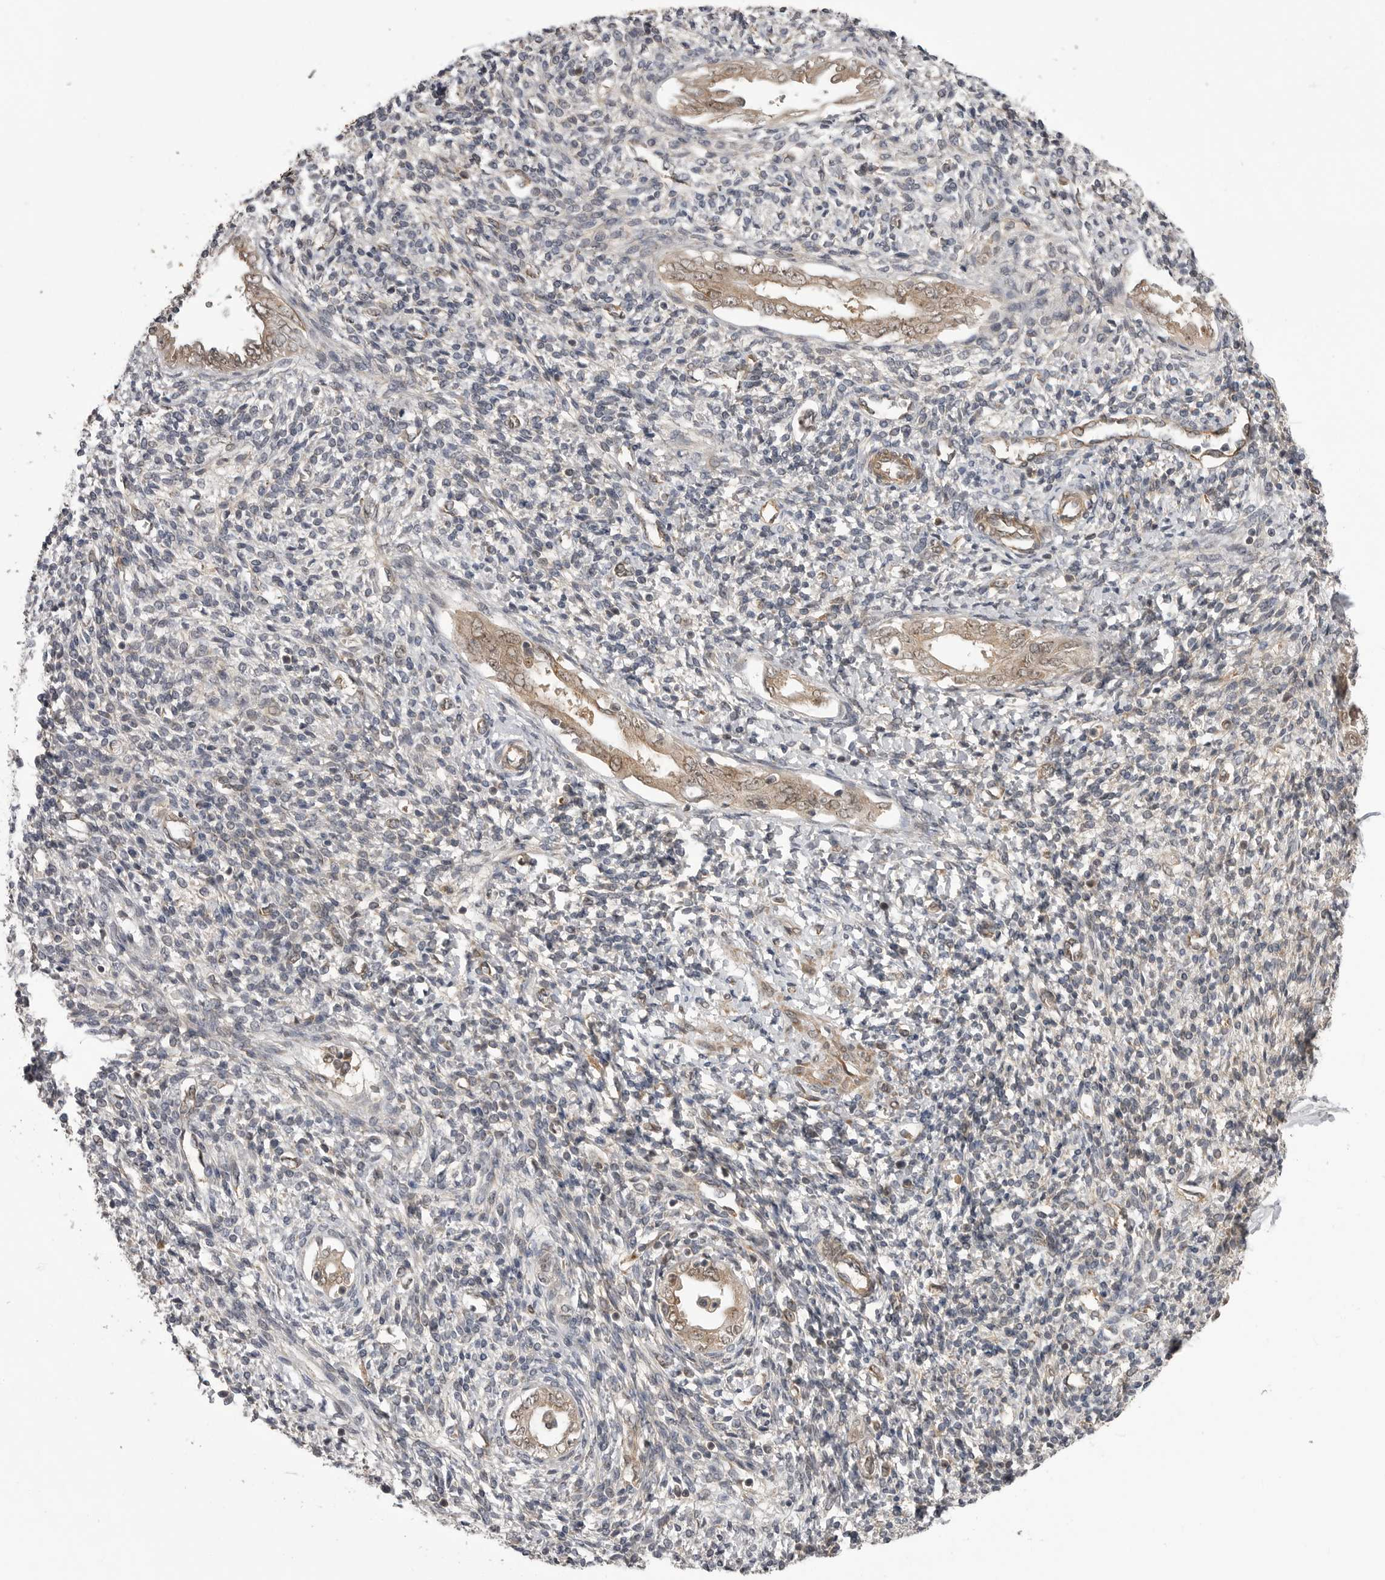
{"staining": {"intensity": "weak", "quantity": "<25%", "location": "nuclear"}, "tissue": "endometrium", "cell_type": "Cells in endometrial stroma", "image_type": "normal", "snomed": [{"axis": "morphology", "description": "Normal tissue, NOS"}, {"axis": "topography", "description": "Endometrium"}], "caption": "Endometrium was stained to show a protein in brown. There is no significant positivity in cells in endometrial stroma. Nuclei are stained in blue.", "gene": "PDCL", "patient": {"sex": "female", "age": 66}}